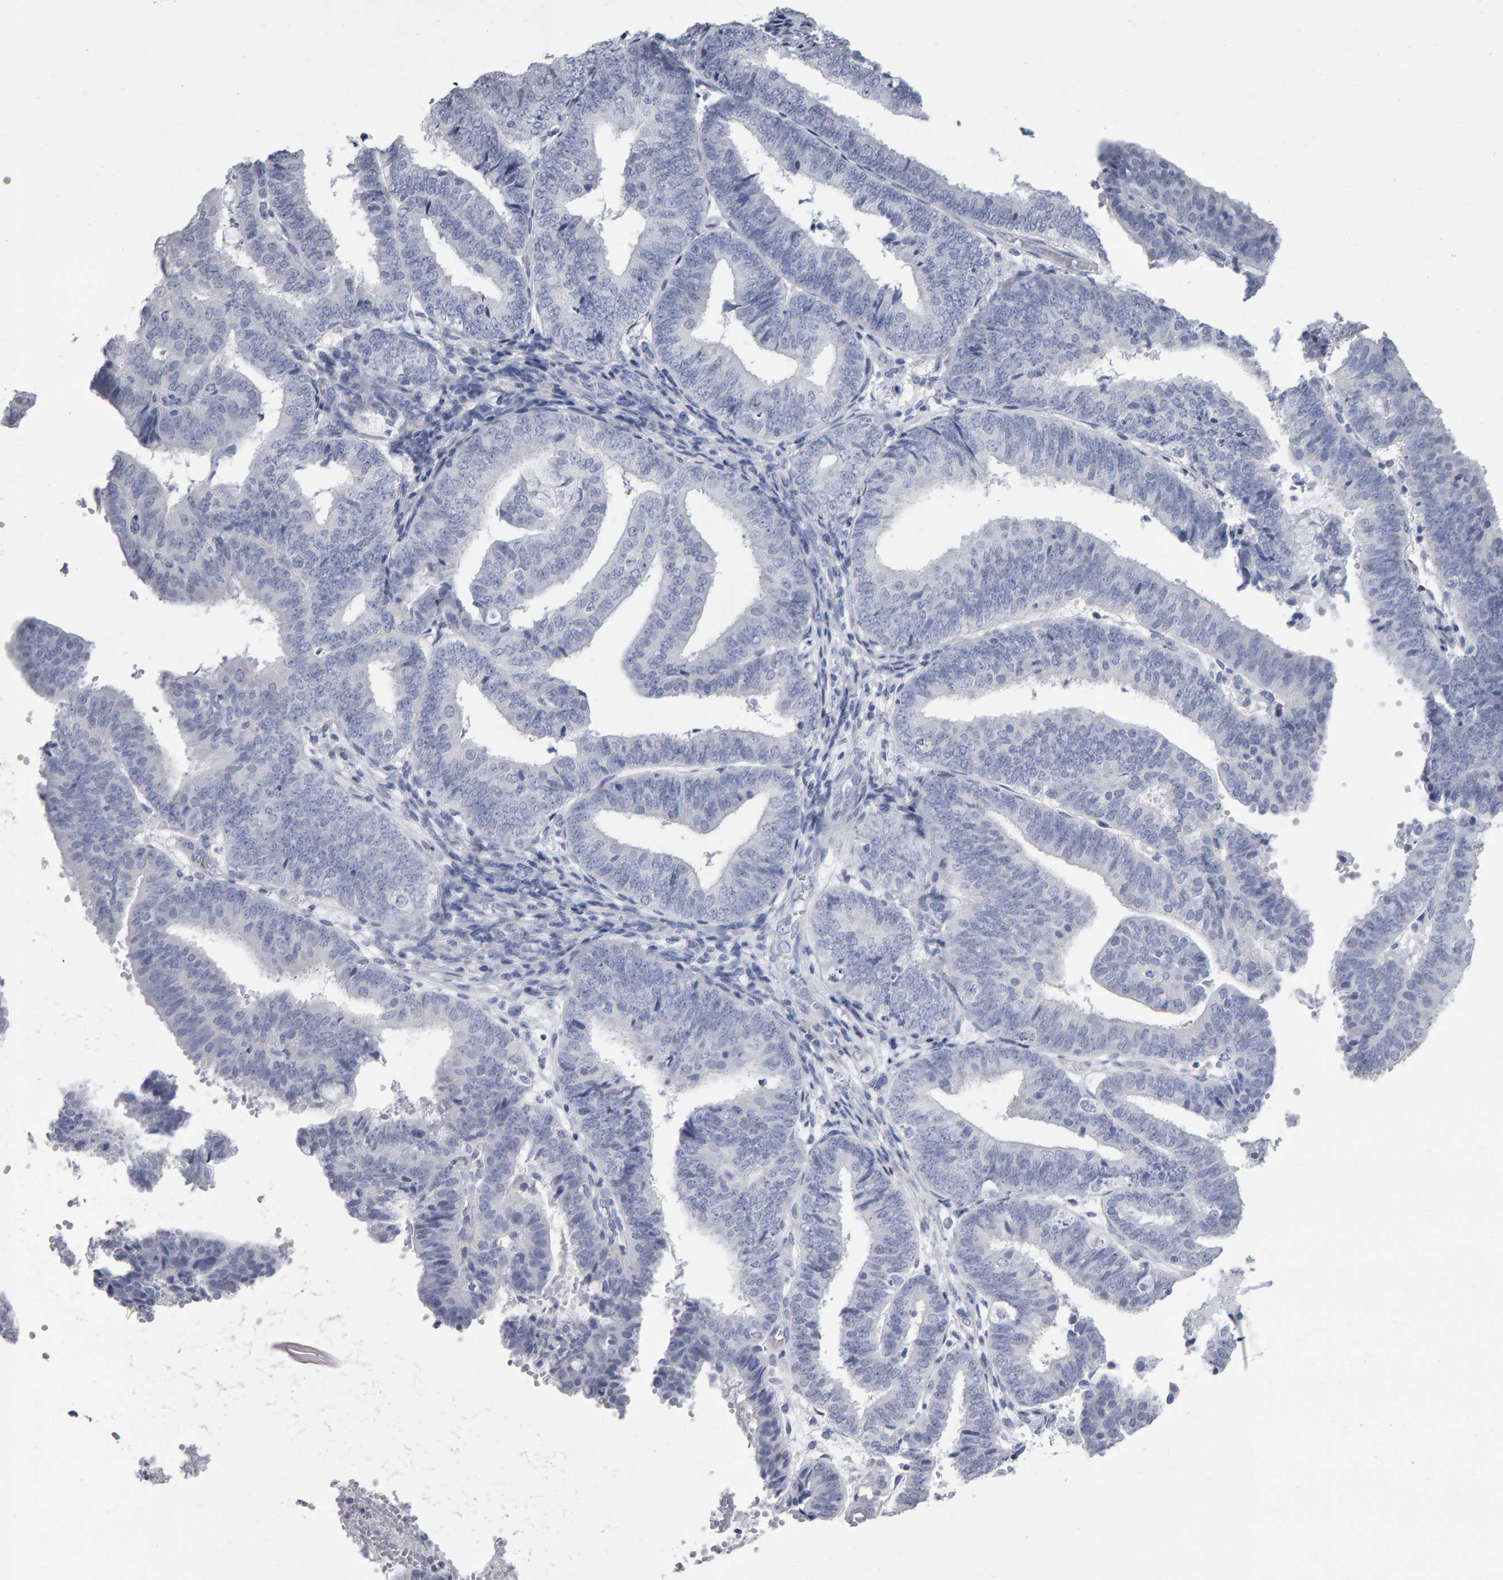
{"staining": {"intensity": "negative", "quantity": "none", "location": "none"}, "tissue": "endometrial cancer", "cell_type": "Tumor cells", "image_type": "cancer", "snomed": [{"axis": "morphology", "description": "Adenocarcinoma, NOS"}, {"axis": "topography", "description": "Endometrium"}], "caption": "Tumor cells show no significant positivity in adenocarcinoma (endometrial). The staining was performed using DAB (3,3'-diaminobenzidine) to visualize the protein expression in brown, while the nuclei were stained in blue with hematoxylin (Magnification: 20x).", "gene": "NCDN", "patient": {"sex": "female", "age": 63}}